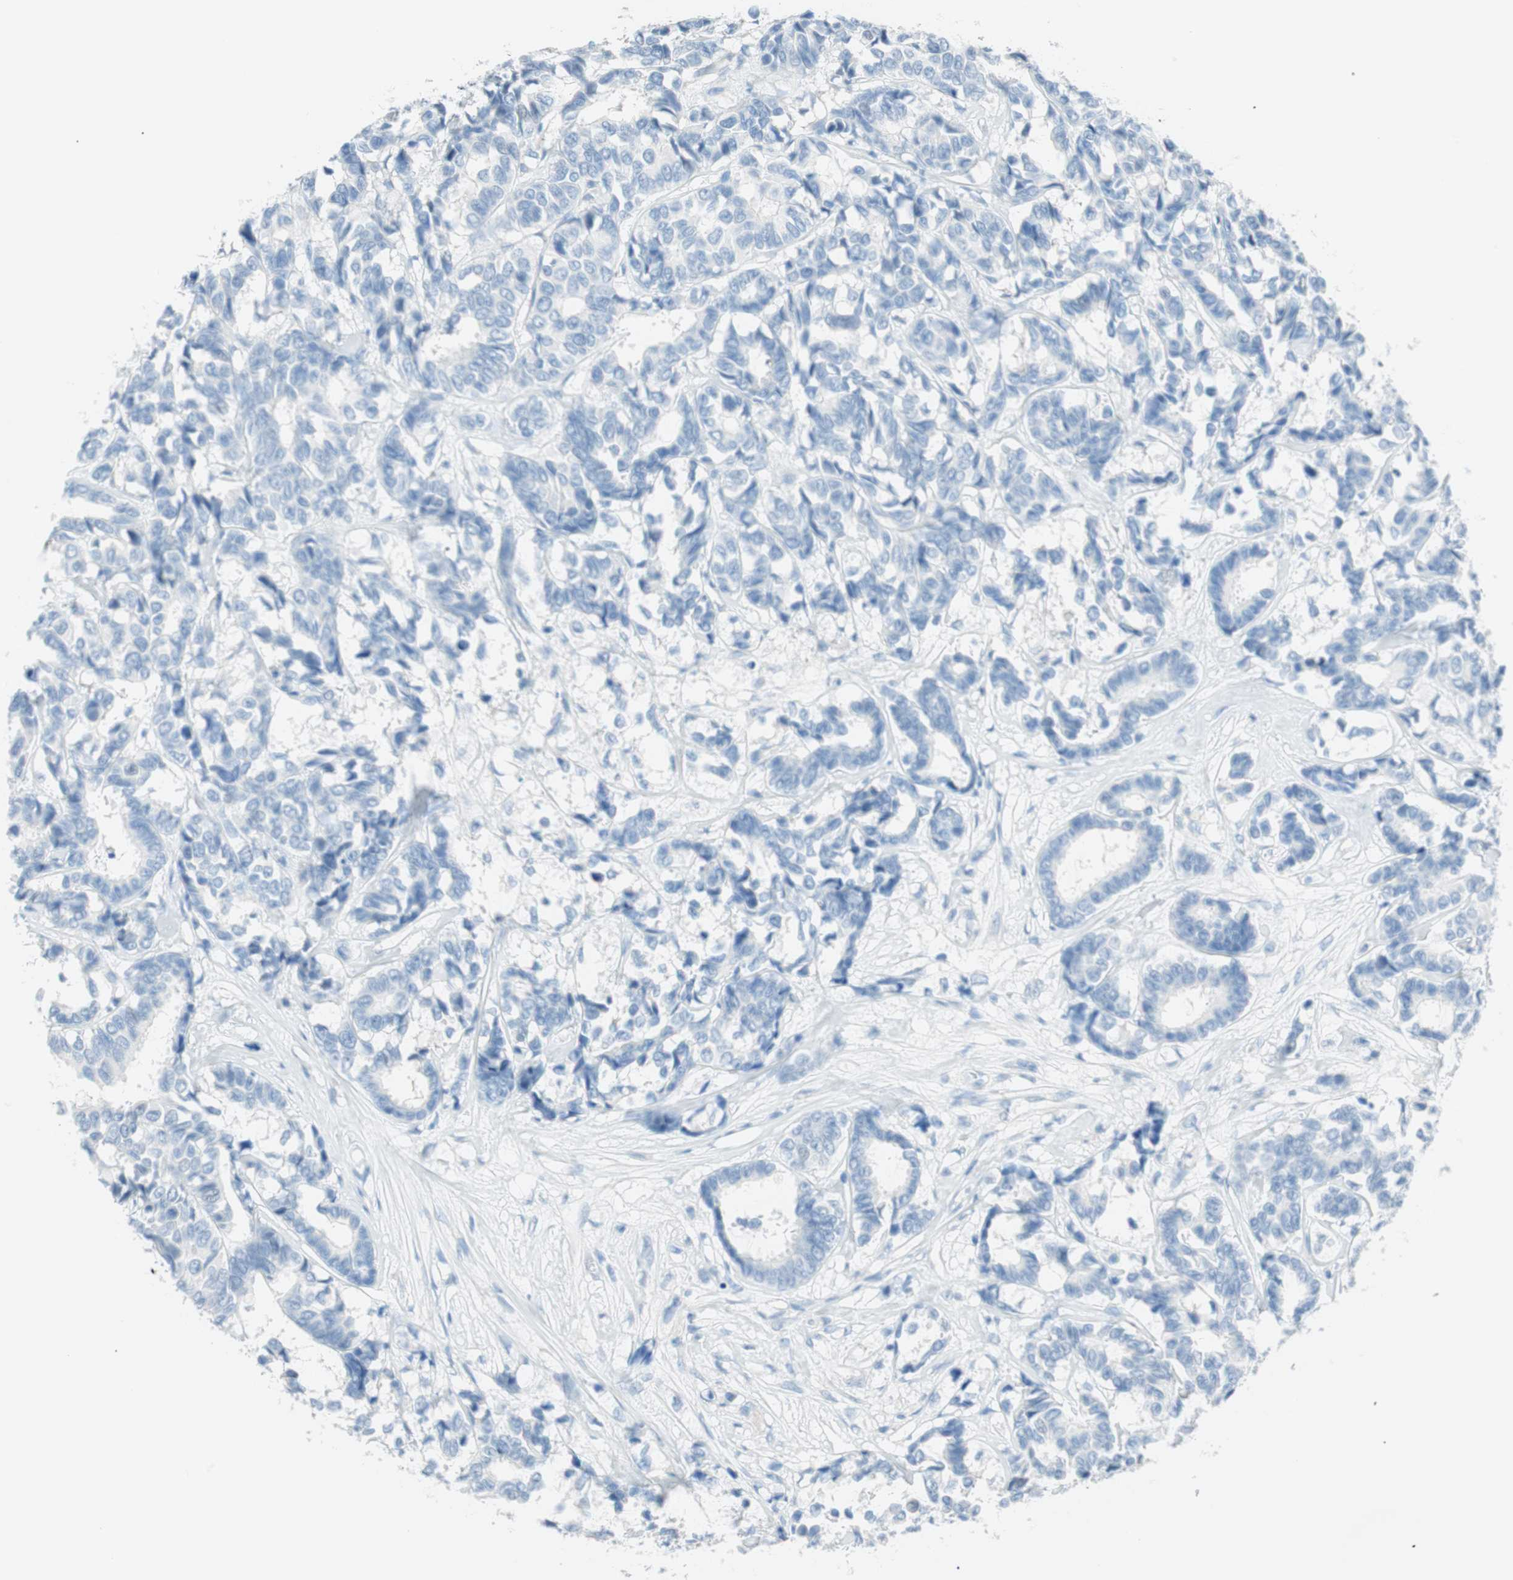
{"staining": {"intensity": "negative", "quantity": "none", "location": "none"}, "tissue": "breast cancer", "cell_type": "Tumor cells", "image_type": "cancer", "snomed": [{"axis": "morphology", "description": "Duct carcinoma"}, {"axis": "topography", "description": "Breast"}], "caption": "Immunohistochemical staining of breast intraductal carcinoma exhibits no significant positivity in tumor cells. (DAB immunohistochemistry (IHC) visualized using brightfield microscopy, high magnification).", "gene": "TNFRSF13C", "patient": {"sex": "female", "age": 87}}